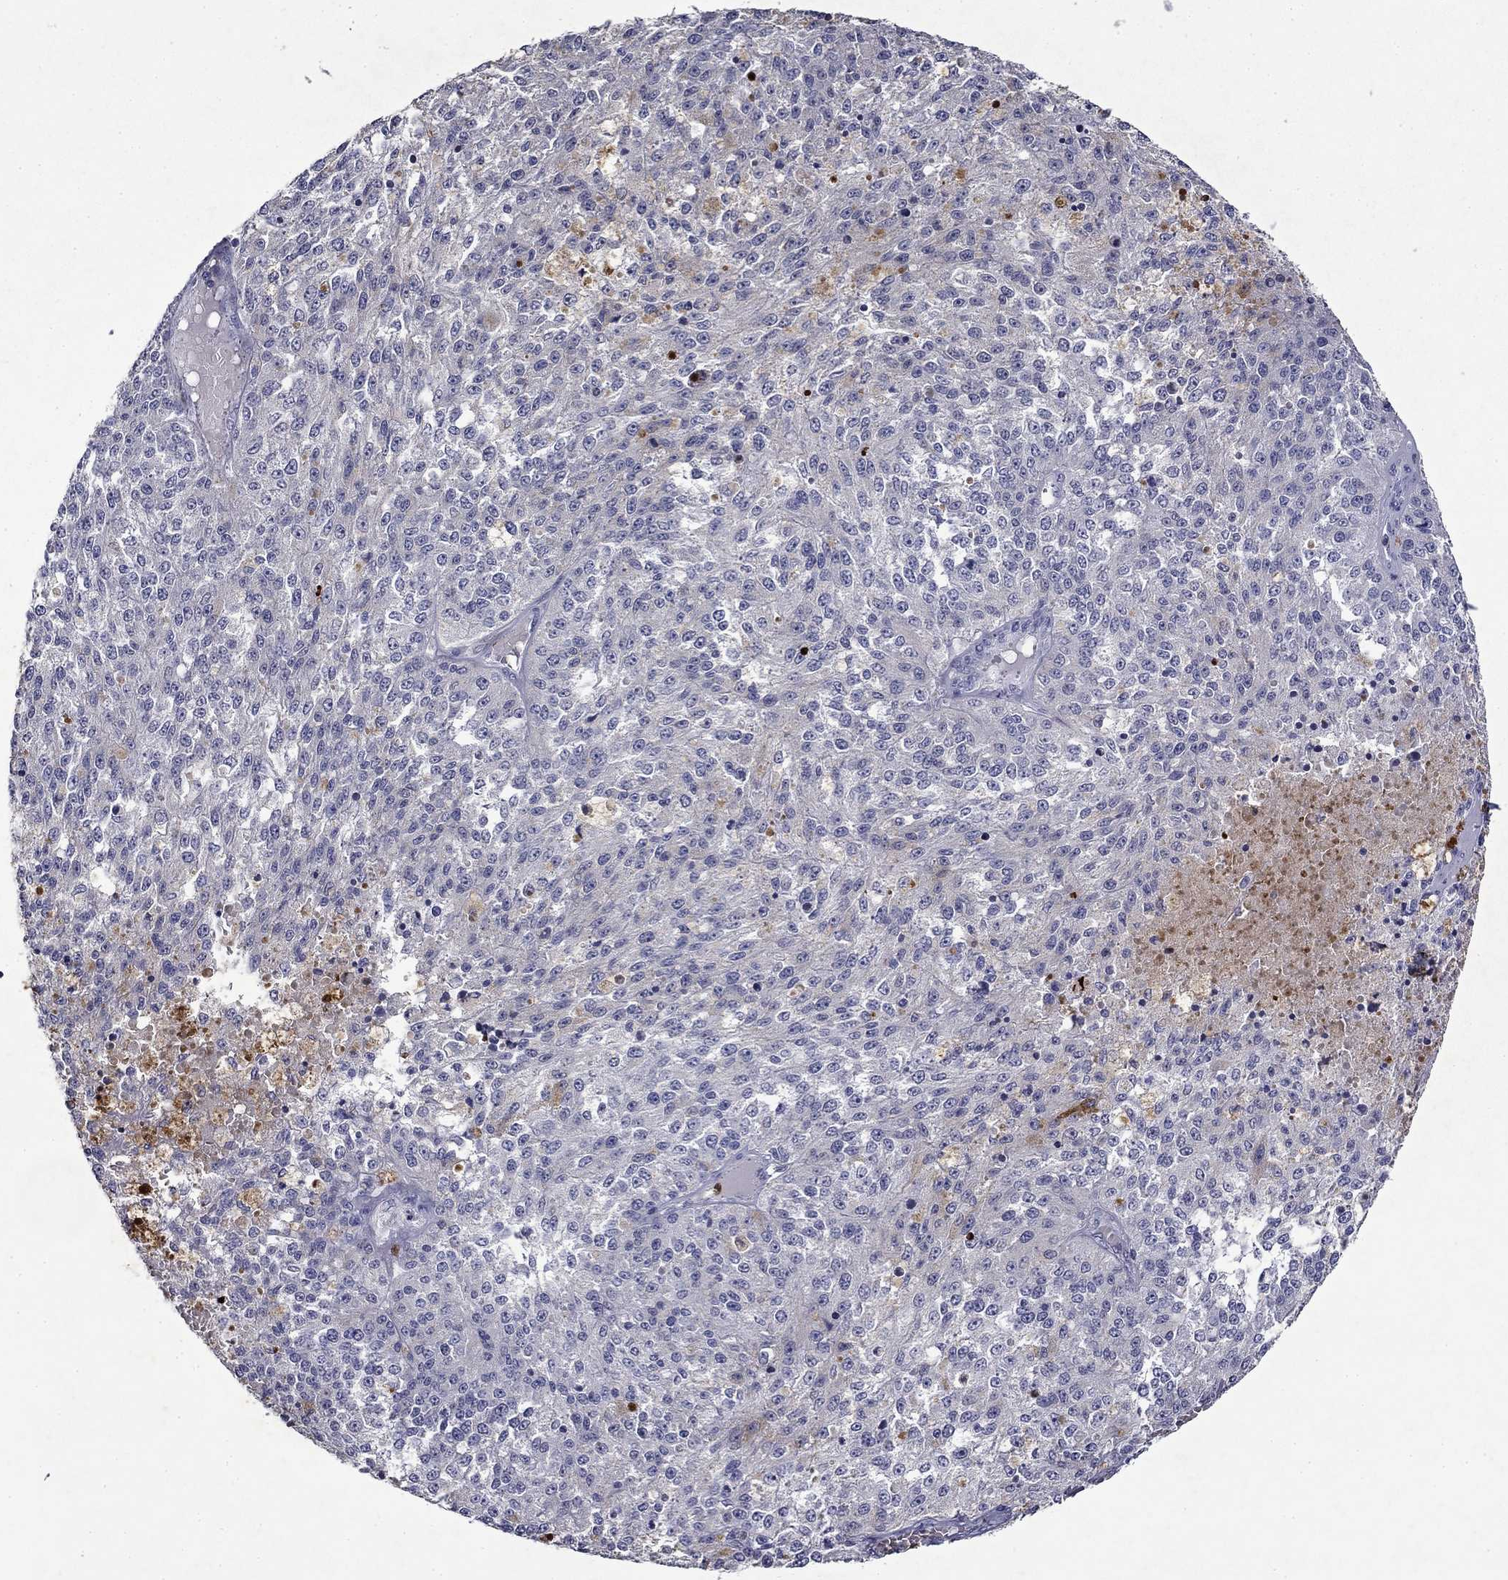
{"staining": {"intensity": "negative", "quantity": "none", "location": "none"}, "tissue": "melanoma", "cell_type": "Tumor cells", "image_type": "cancer", "snomed": [{"axis": "morphology", "description": "Malignant melanoma, Metastatic site"}, {"axis": "topography", "description": "Lymph node"}], "caption": "Histopathology image shows no protein staining in tumor cells of malignant melanoma (metastatic site) tissue.", "gene": "IRF5", "patient": {"sex": "female", "age": 64}}